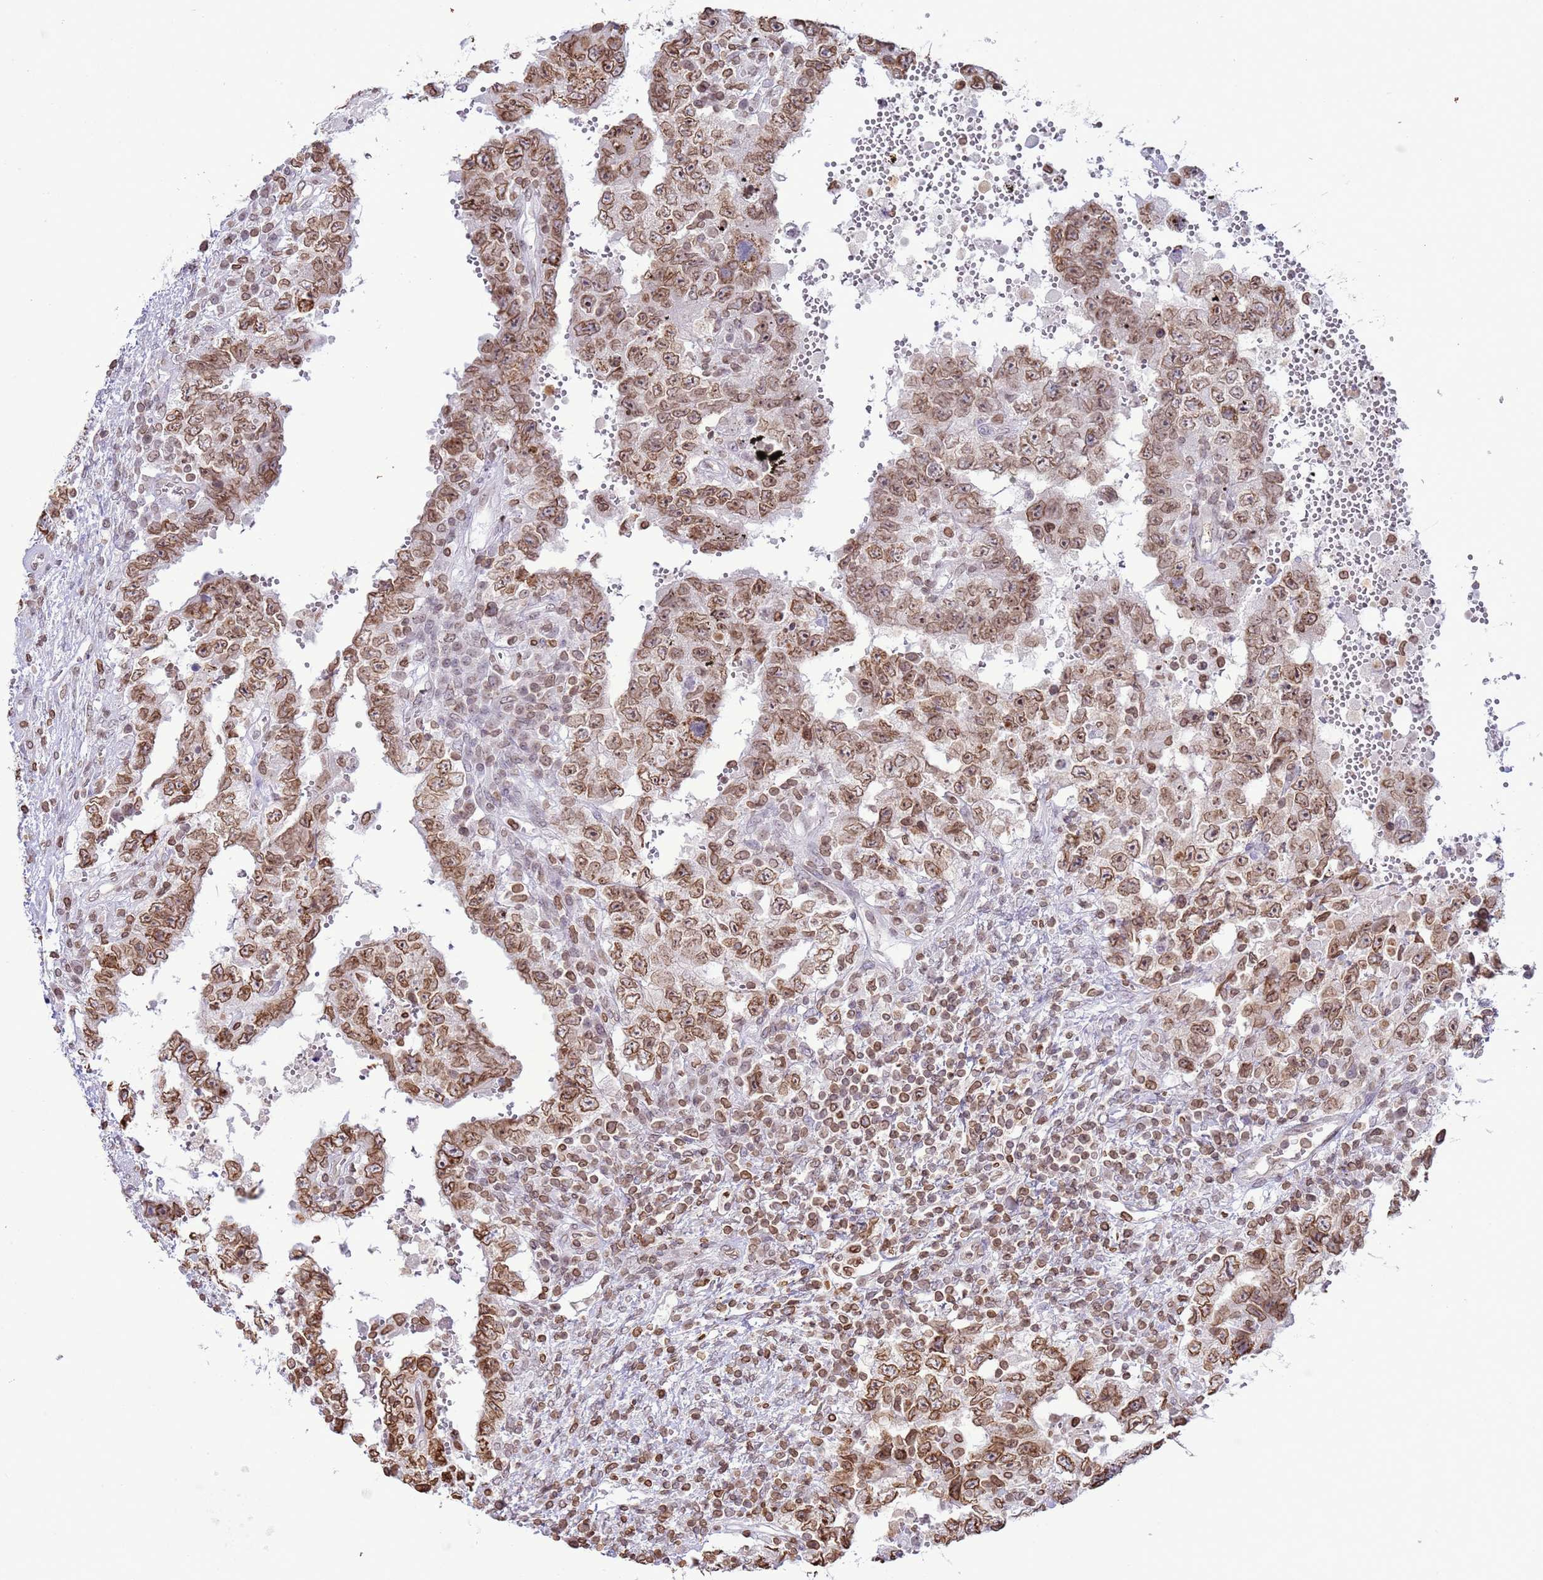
{"staining": {"intensity": "moderate", "quantity": ">75%", "location": "cytoplasmic/membranous,nuclear"}, "tissue": "testis cancer", "cell_type": "Tumor cells", "image_type": "cancer", "snomed": [{"axis": "morphology", "description": "Carcinoma, Embryonal, NOS"}, {"axis": "topography", "description": "Testis"}], "caption": "Moderate cytoplasmic/membranous and nuclear positivity for a protein is seen in about >75% of tumor cells of embryonal carcinoma (testis) using immunohistochemistry.", "gene": "DHX37", "patient": {"sex": "male", "age": 26}}